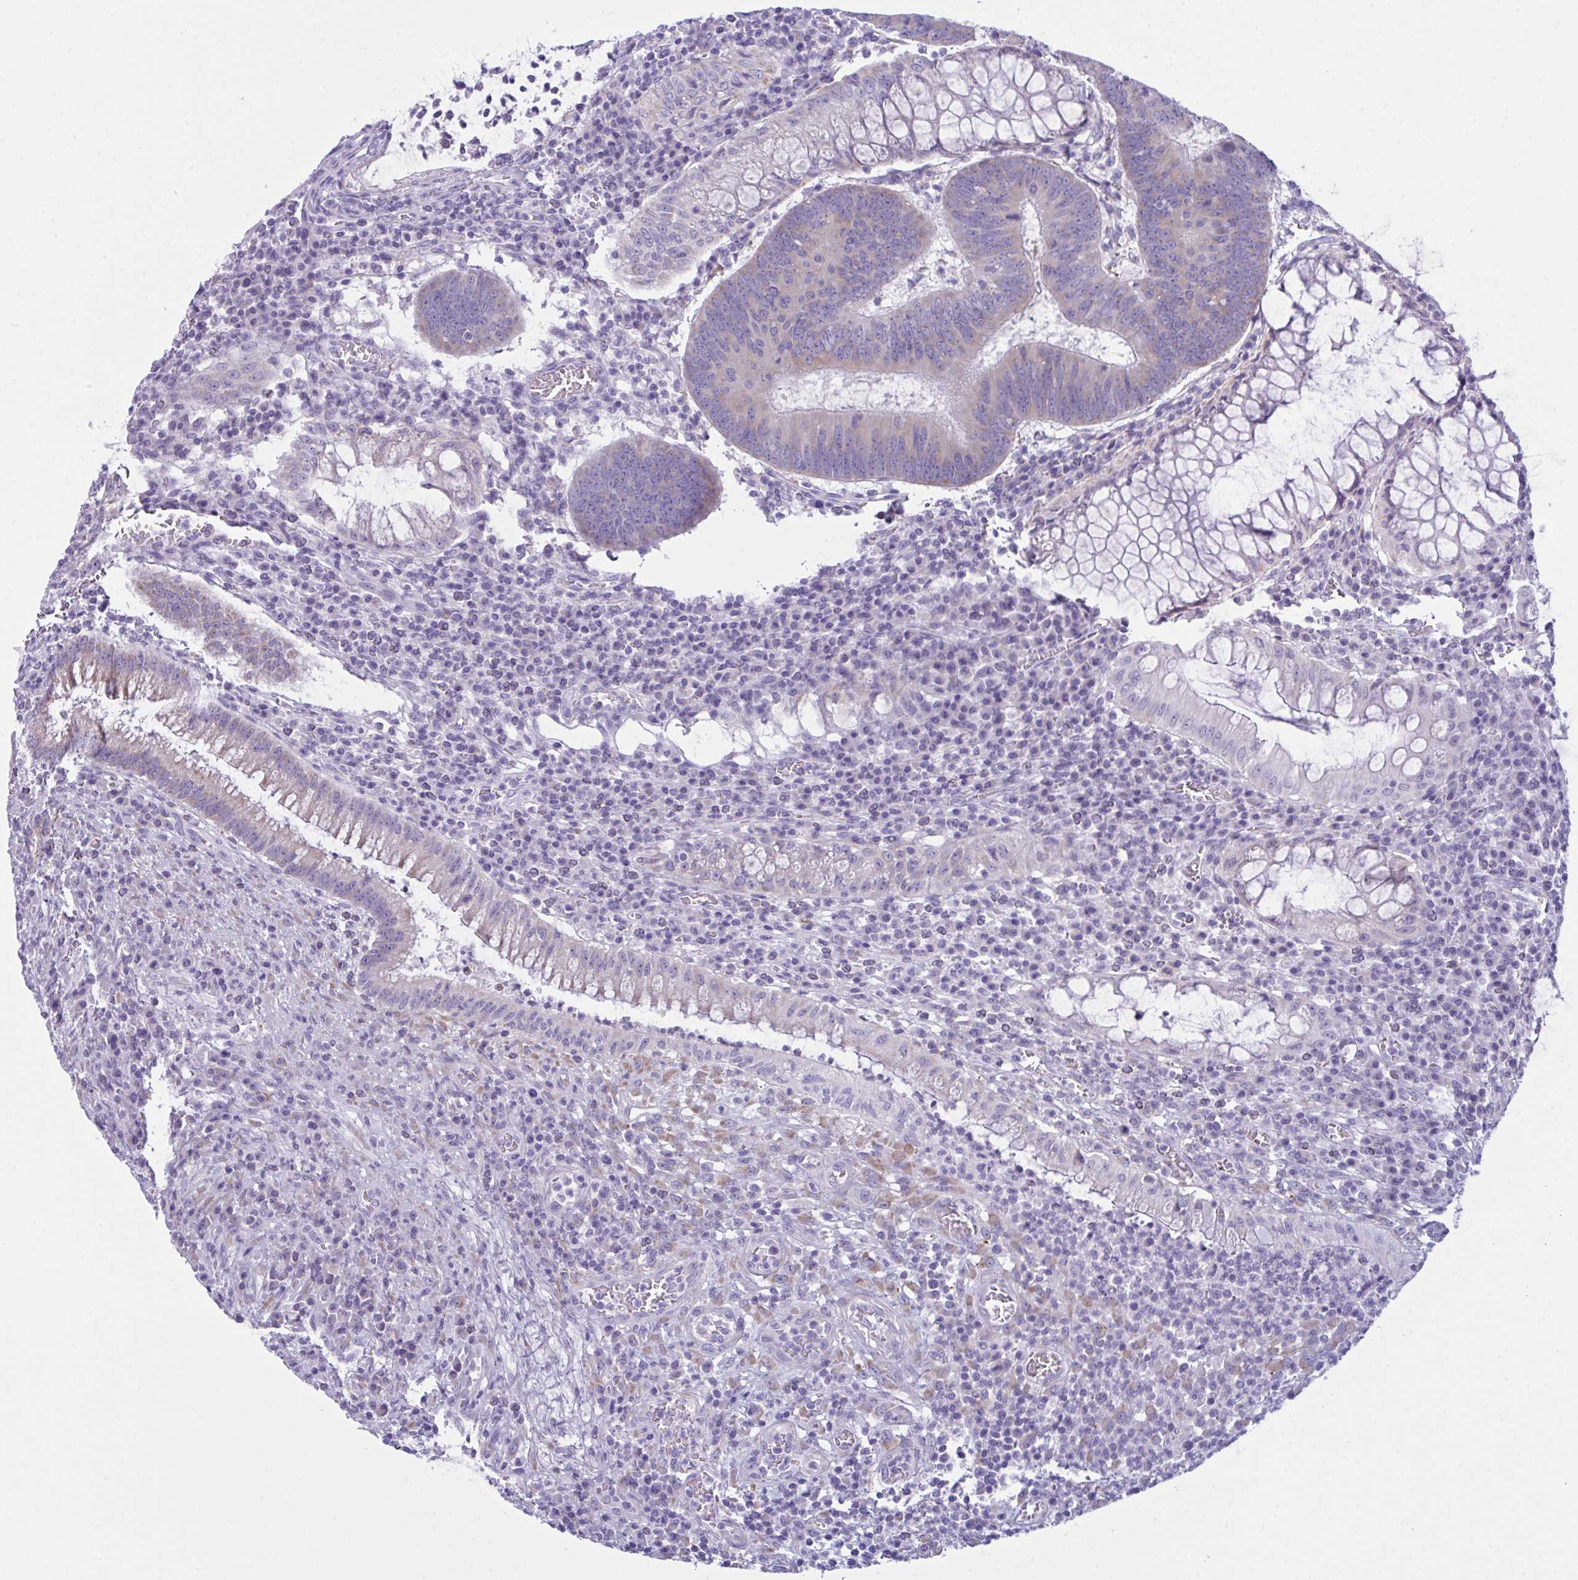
{"staining": {"intensity": "weak", "quantity": "25%-75%", "location": "cytoplasmic/membranous"}, "tissue": "colorectal cancer", "cell_type": "Tumor cells", "image_type": "cancer", "snomed": [{"axis": "morphology", "description": "Adenocarcinoma, NOS"}, {"axis": "topography", "description": "Colon"}], "caption": "The histopathology image reveals staining of colorectal adenocarcinoma, revealing weak cytoplasmic/membranous protein positivity (brown color) within tumor cells. (Stains: DAB (3,3'-diaminobenzidine) in brown, nuclei in blue, Microscopy: brightfield microscopy at high magnification).", "gene": "BBS1", "patient": {"sex": "male", "age": 67}}